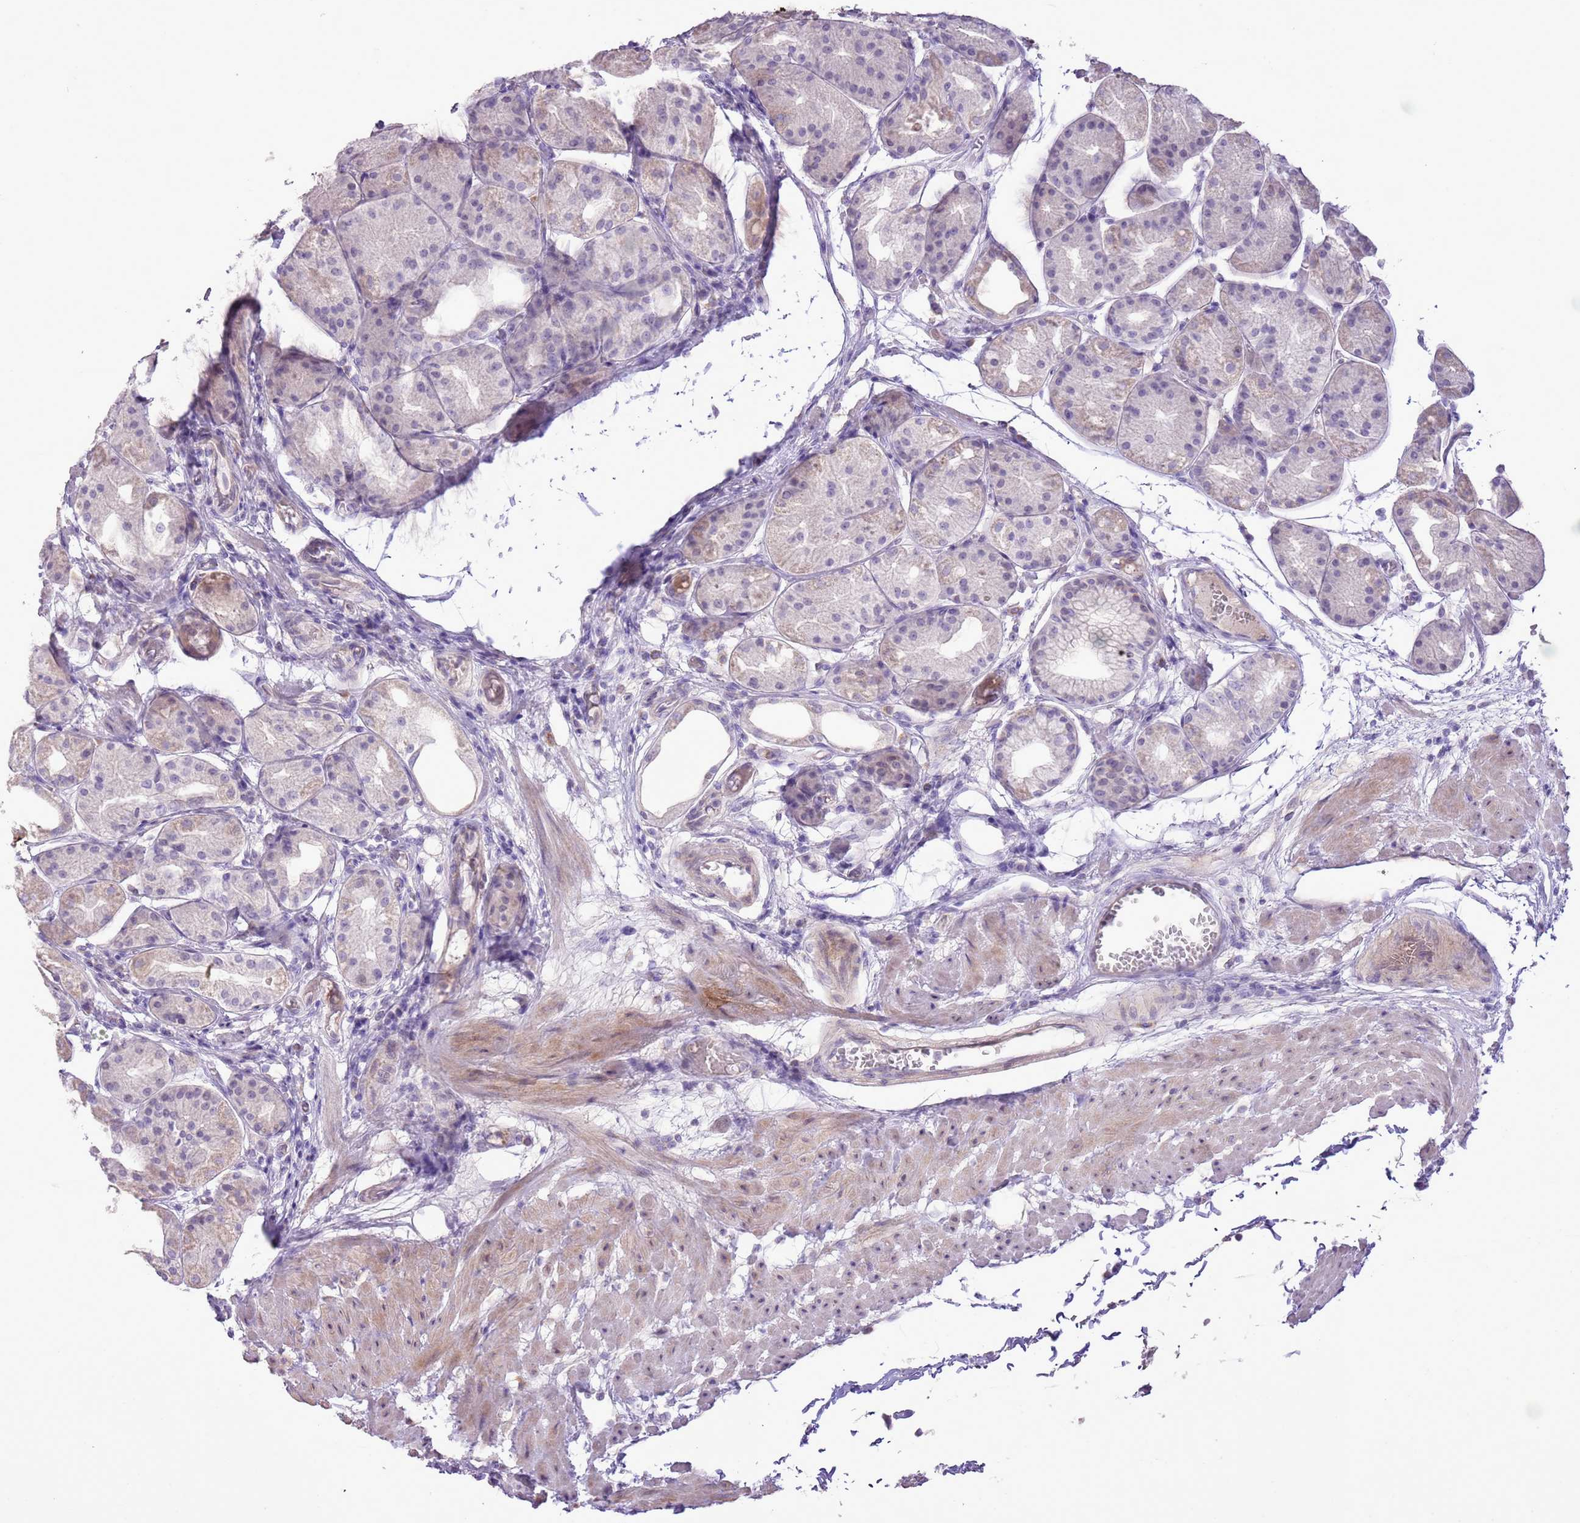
{"staining": {"intensity": "weak", "quantity": "25%-75%", "location": "cytoplasmic/membranous"}, "tissue": "stomach", "cell_type": "Glandular cells", "image_type": "normal", "snomed": [{"axis": "morphology", "description": "Normal tissue, NOS"}, {"axis": "topography", "description": "Stomach, upper"}], "caption": "Approximately 25%-75% of glandular cells in benign human stomach reveal weak cytoplasmic/membranous protein staining as visualized by brown immunohistochemical staining.", "gene": "GMNN", "patient": {"sex": "male", "age": 72}}